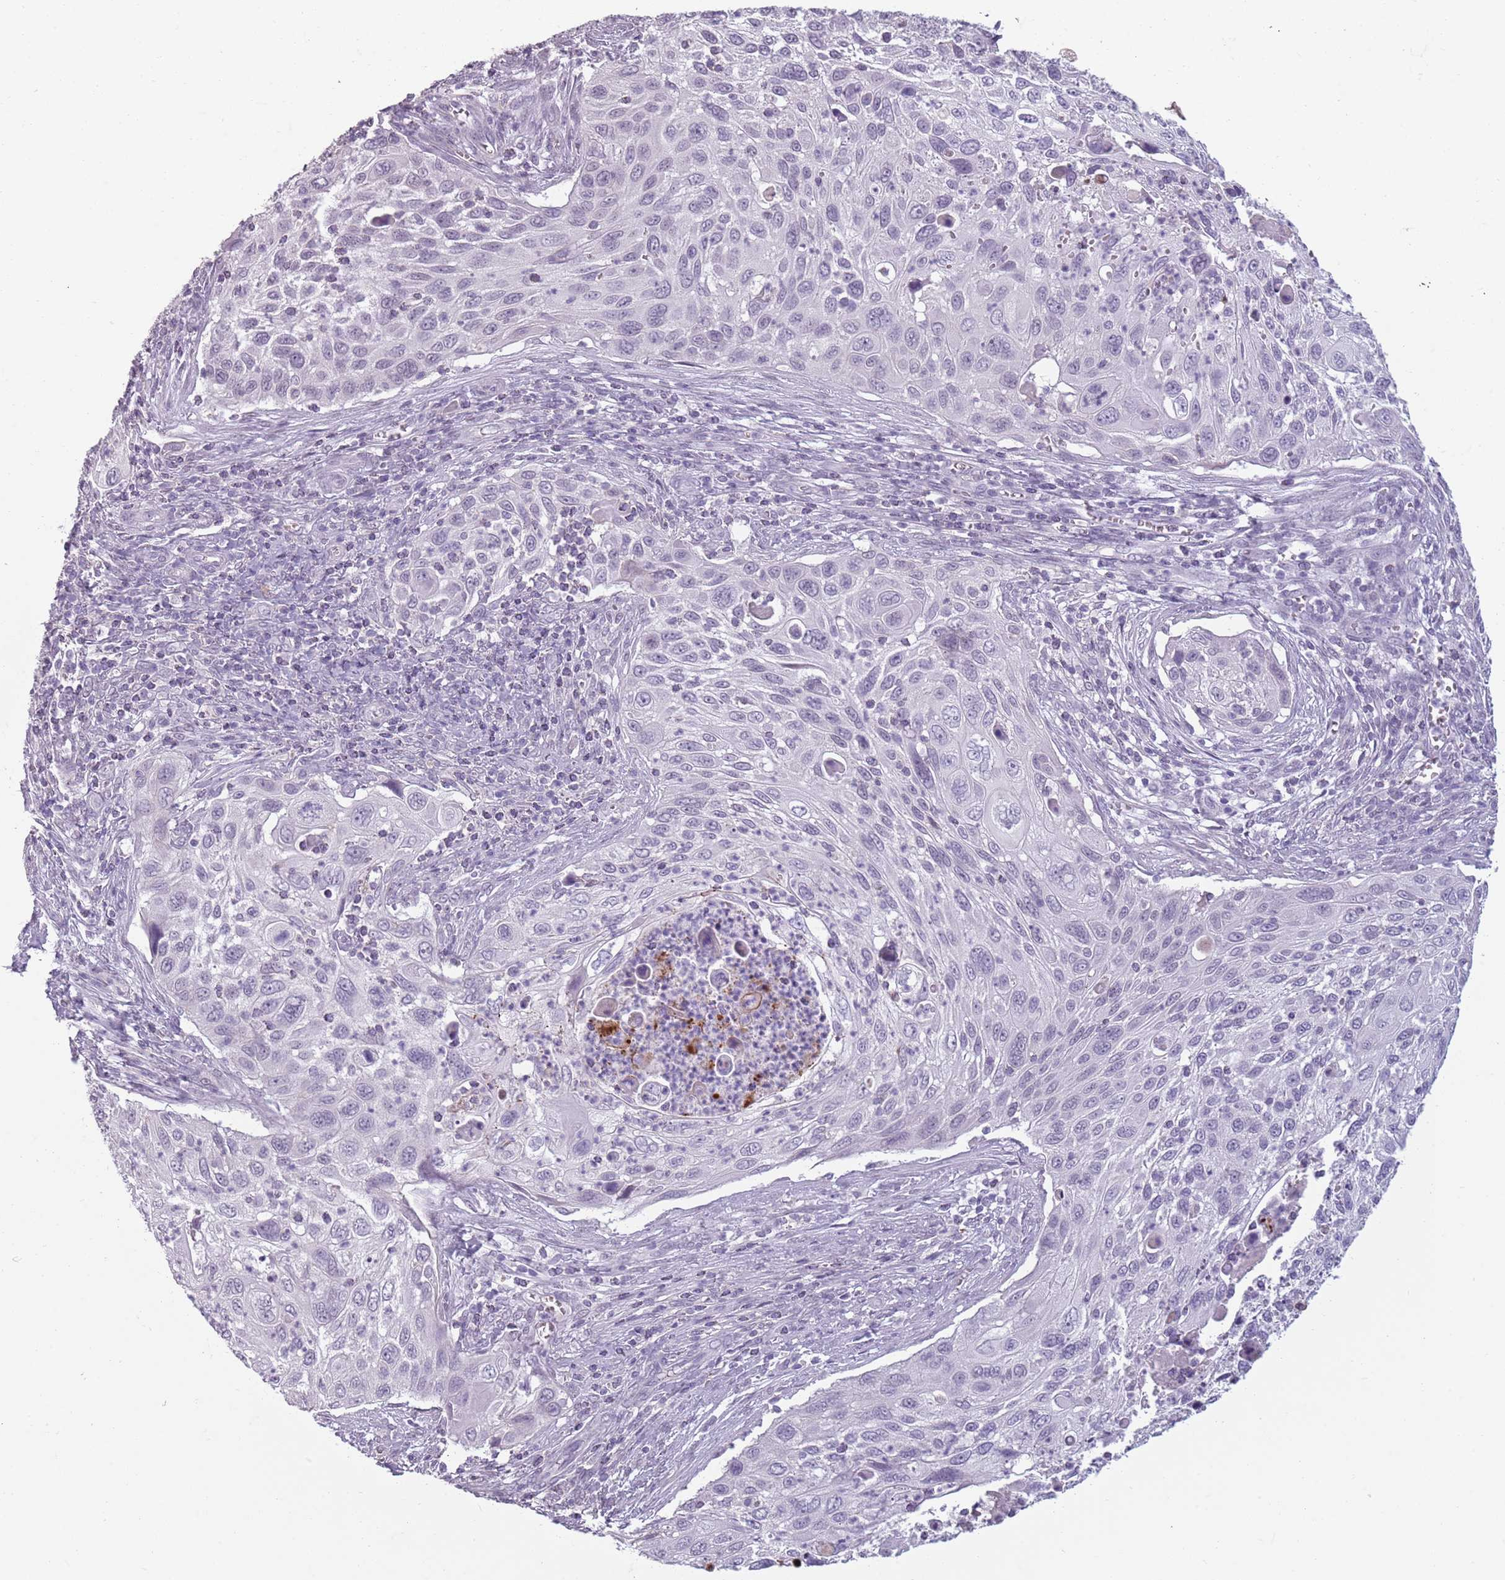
{"staining": {"intensity": "negative", "quantity": "none", "location": "none"}, "tissue": "cervical cancer", "cell_type": "Tumor cells", "image_type": "cancer", "snomed": [{"axis": "morphology", "description": "Squamous cell carcinoma, NOS"}, {"axis": "topography", "description": "Cervix"}], "caption": "The histopathology image reveals no staining of tumor cells in squamous cell carcinoma (cervical).", "gene": "PIEZO1", "patient": {"sex": "female", "age": 70}}